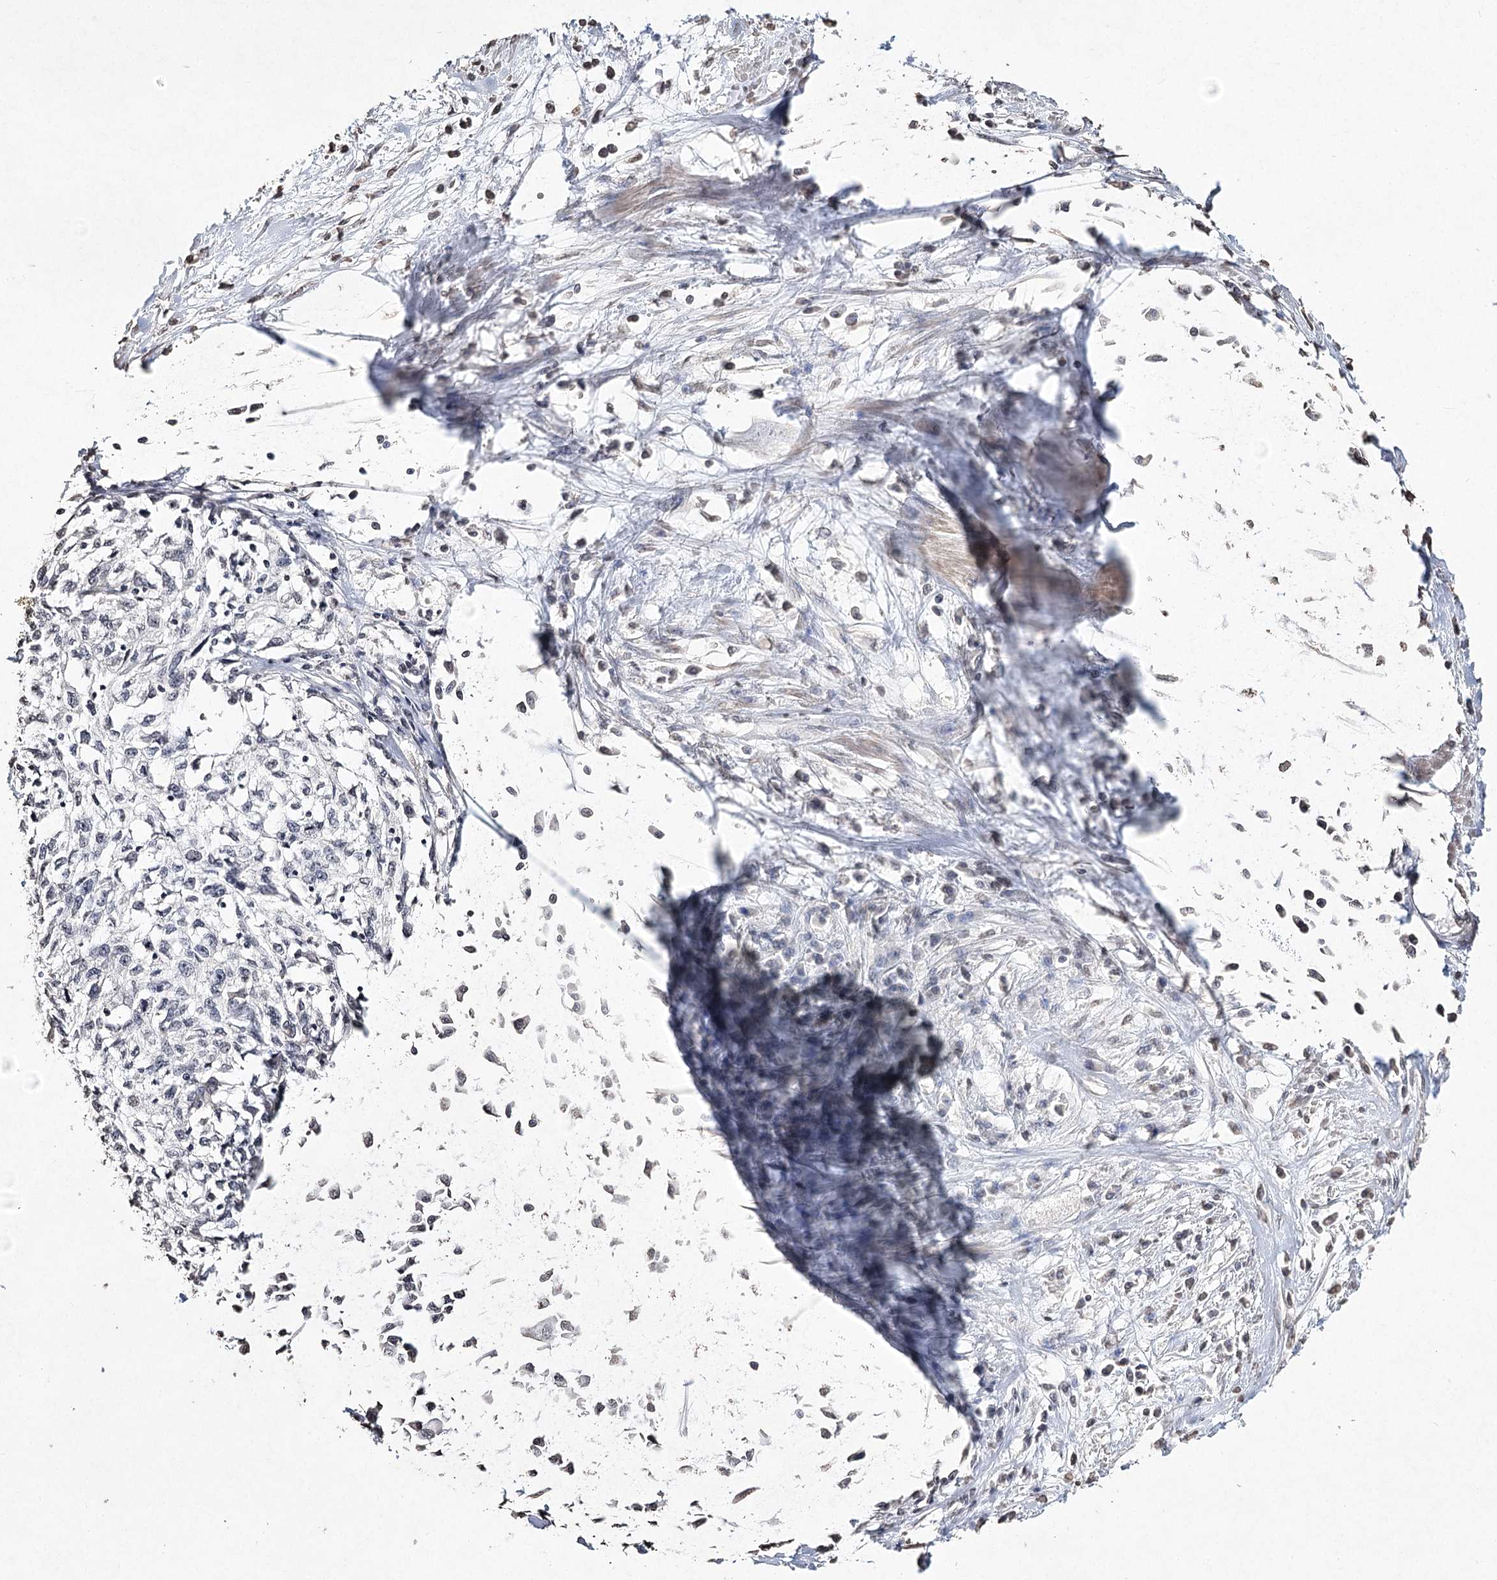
{"staining": {"intensity": "negative", "quantity": "none", "location": "none"}, "tissue": "cervical cancer", "cell_type": "Tumor cells", "image_type": "cancer", "snomed": [{"axis": "morphology", "description": "Squamous cell carcinoma, NOS"}, {"axis": "topography", "description": "Cervix"}], "caption": "IHC of cervical cancer (squamous cell carcinoma) shows no positivity in tumor cells. (DAB (3,3'-diaminobenzidine) IHC with hematoxylin counter stain).", "gene": "DMXL1", "patient": {"sex": "female", "age": 57}}